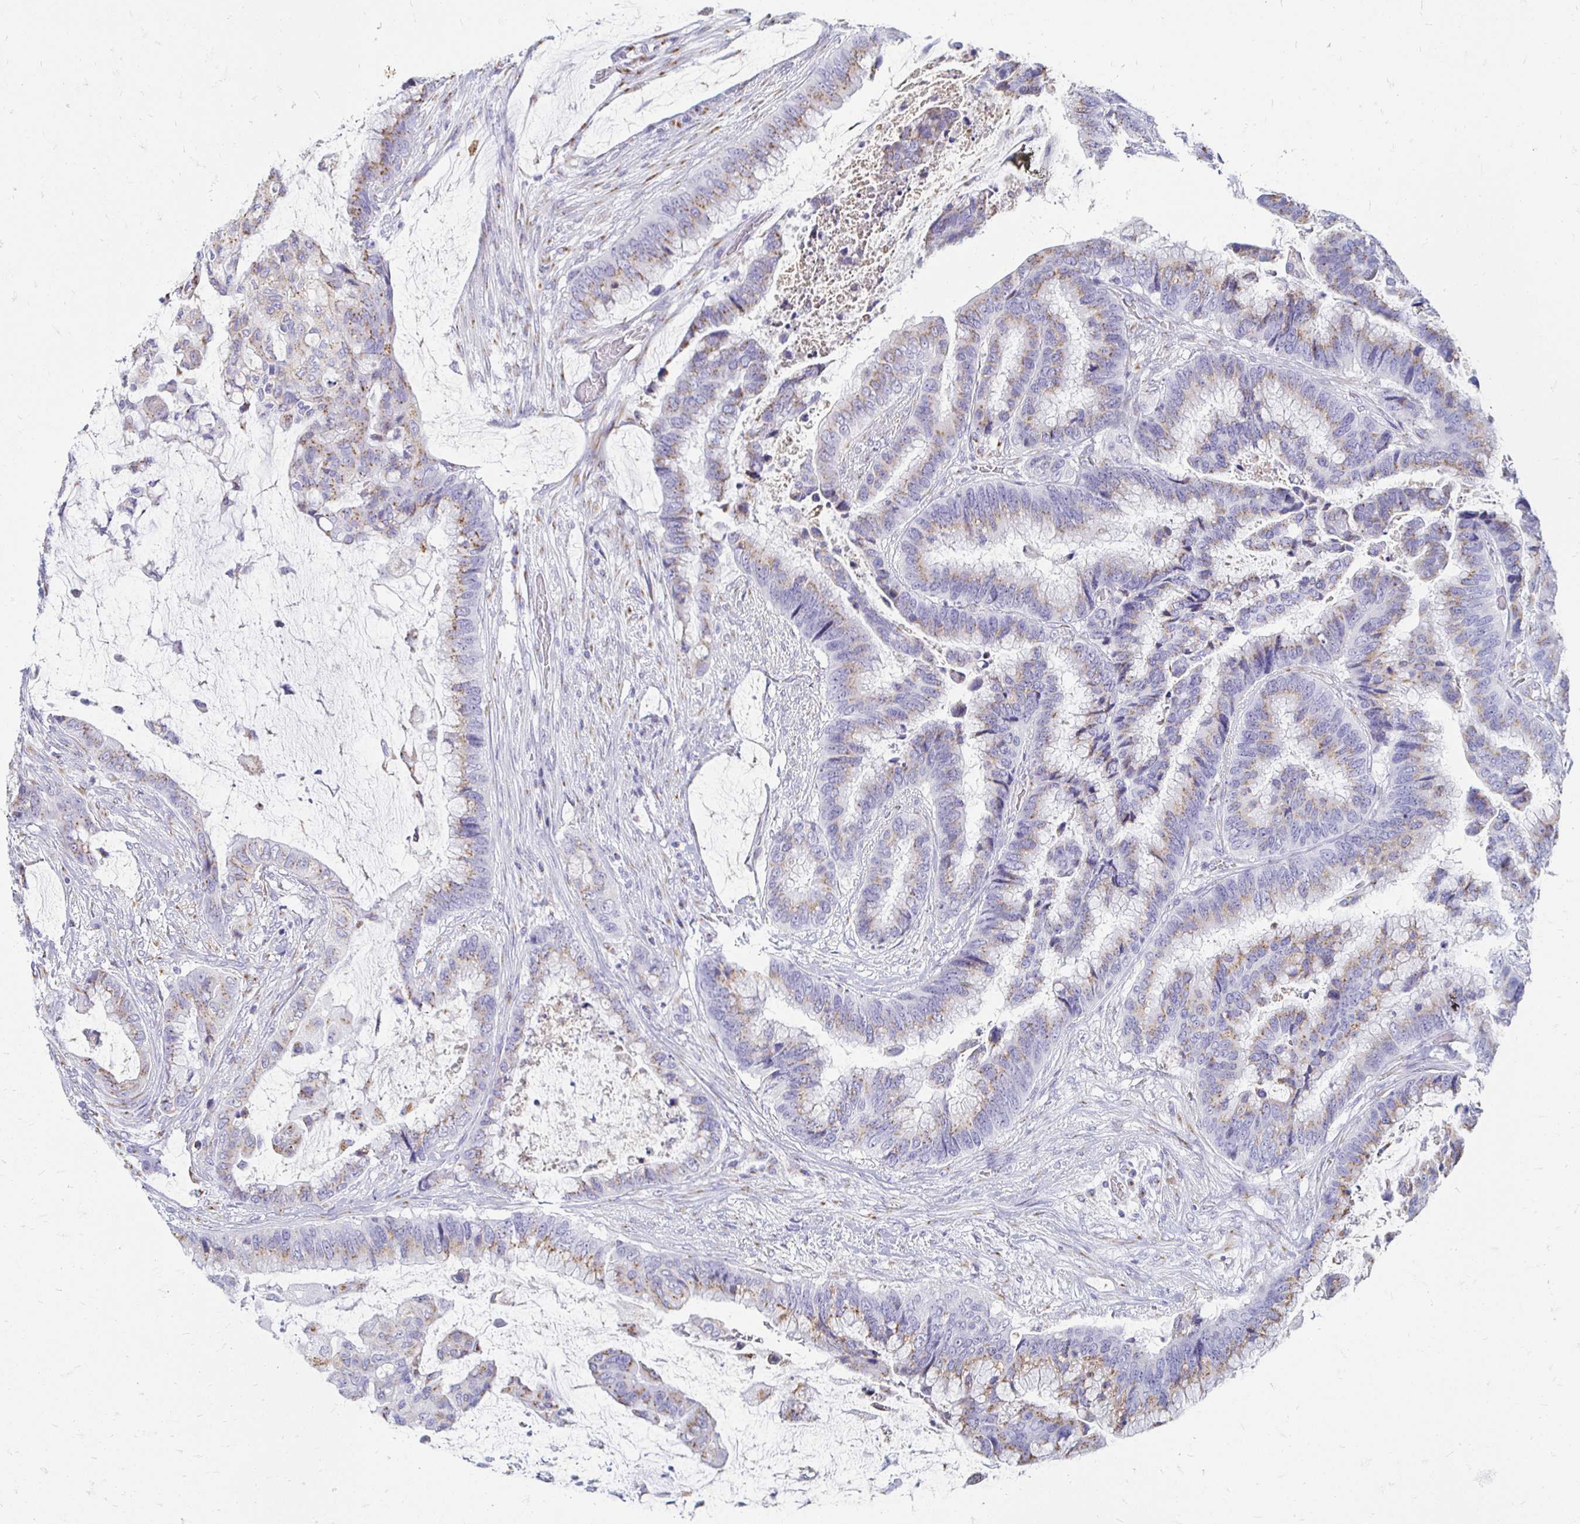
{"staining": {"intensity": "weak", "quantity": "25%-75%", "location": "cytoplasmic/membranous"}, "tissue": "colorectal cancer", "cell_type": "Tumor cells", "image_type": "cancer", "snomed": [{"axis": "morphology", "description": "Adenocarcinoma, NOS"}, {"axis": "topography", "description": "Rectum"}], "caption": "Immunohistochemical staining of colorectal cancer (adenocarcinoma) demonstrates low levels of weak cytoplasmic/membranous staining in approximately 25%-75% of tumor cells.", "gene": "PAGE4", "patient": {"sex": "female", "age": 59}}